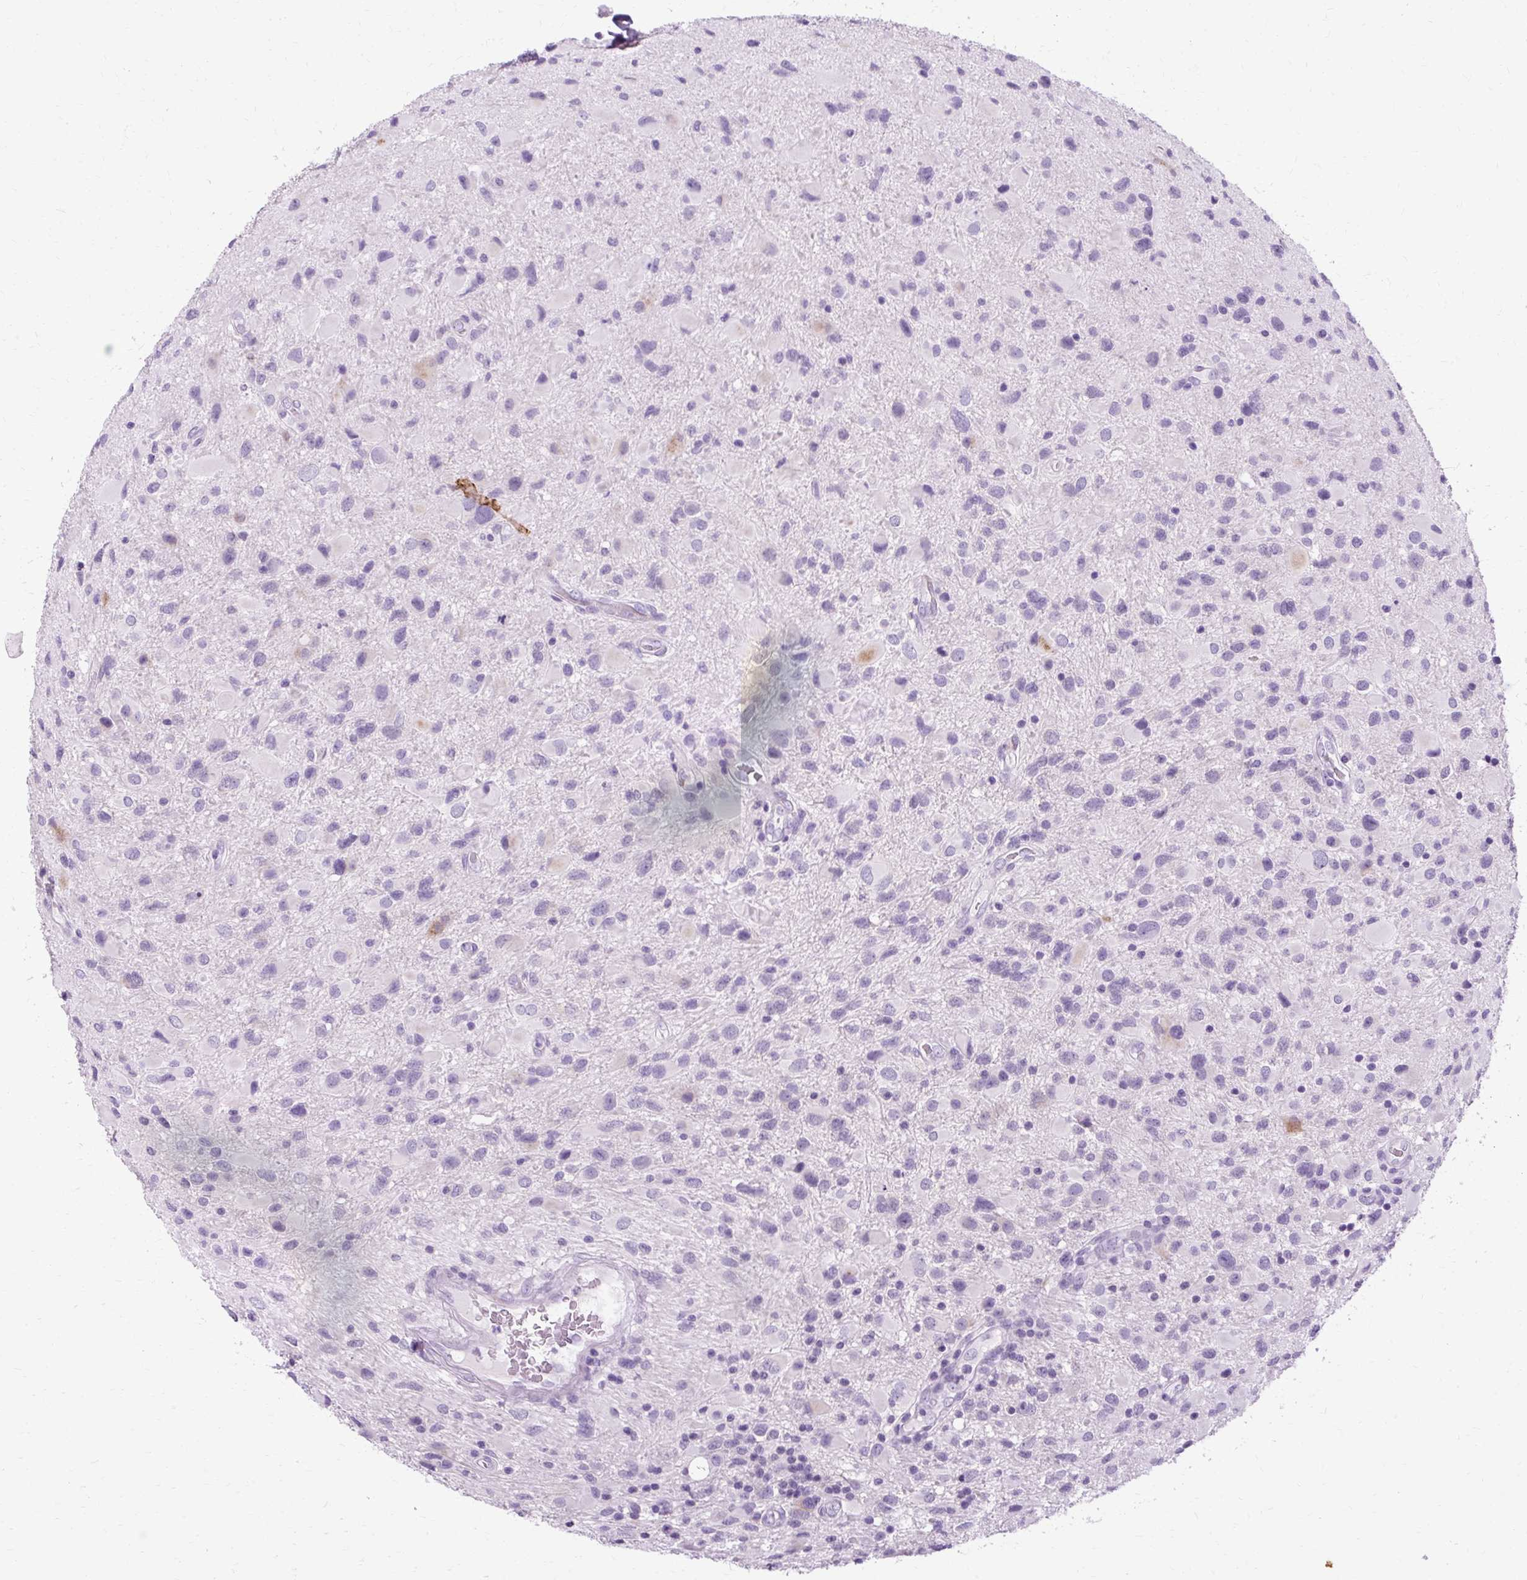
{"staining": {"intensity": "negative", "quantity": "none", "location": "none"}, "tissue": "glioma", "cell_type": "Tumor cells", "image_type": "cancer", "snomed": [{"axis": "morphology", "description": "Glioma, malignant, Low grade"}, {"axis": "topography", "description": "Brain"}], "caption": "High power microscopy photomicrograph of an immunohistochemistry histopathology image of glioma, revealing no significant expression in tumor cells. (Brightfield microscopy of DAB IHC at high magnification).", "gene": "B3GNT4", "patient": {"sex": "female", "age": 32}}